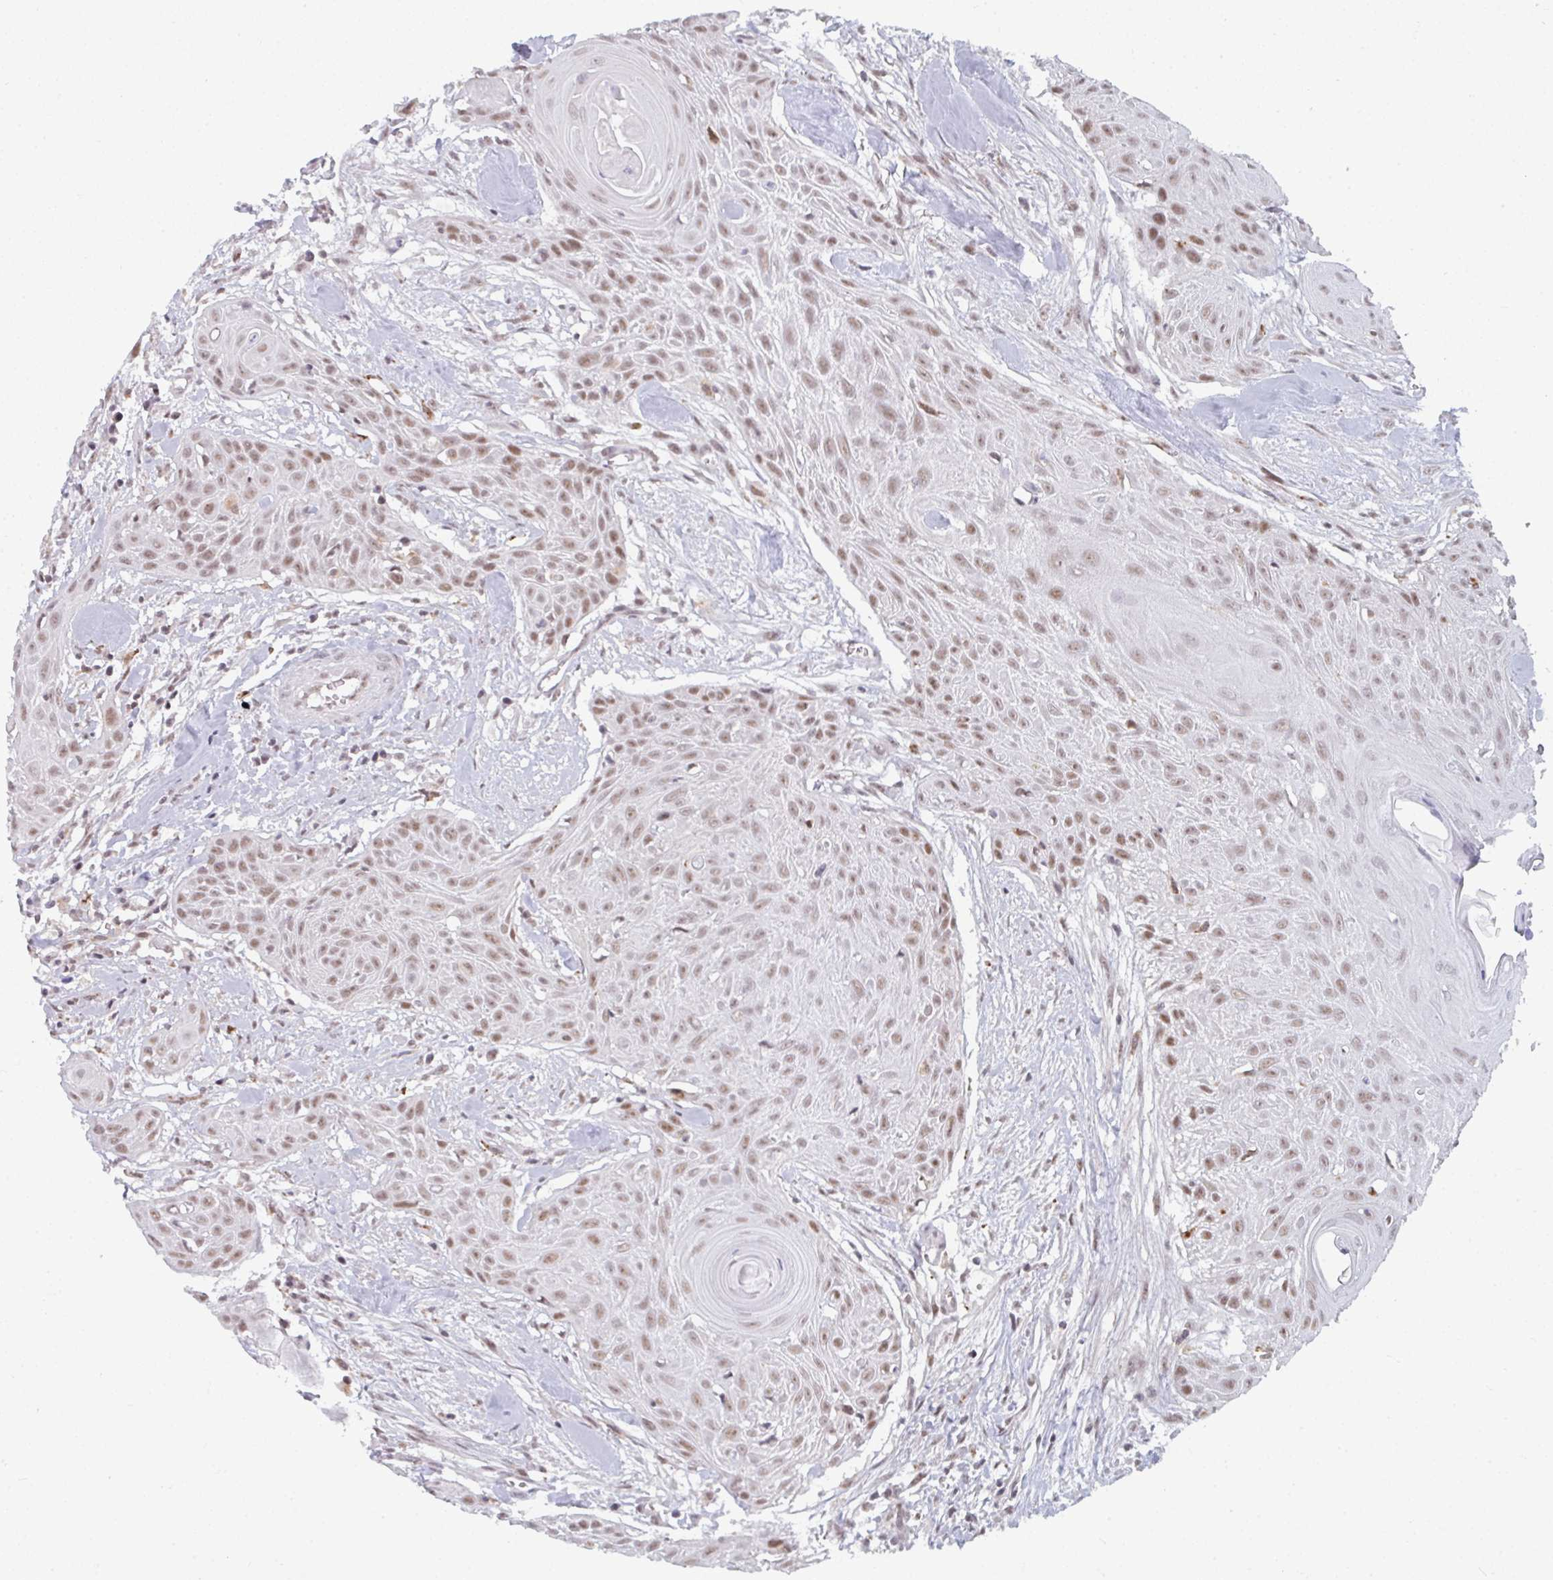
{"staining": {"intensity": "moderate", "quantity": ">75%", "location": "nuclear"}, "tissue": "head and neck cancer", "cell_type": "Tumor cells", "image_type": "cancer", "snomed": [{"axis": "morphology", "description": "Squamous cell carcinoma, NOS"}, {"axis": "topography", "description": "Lymph node"}, {"axis": "topography", "description": "Salivary gland"}, {"axis": "topography", "description": "Head-Neck"}], "caption": "Immunohistochemical staining of head and neck cancer displays moderate nuclear protein expression in about >75% of tumor cells.", "gene": "ATF1", "patient": {"sex": "female", "age": 74}}